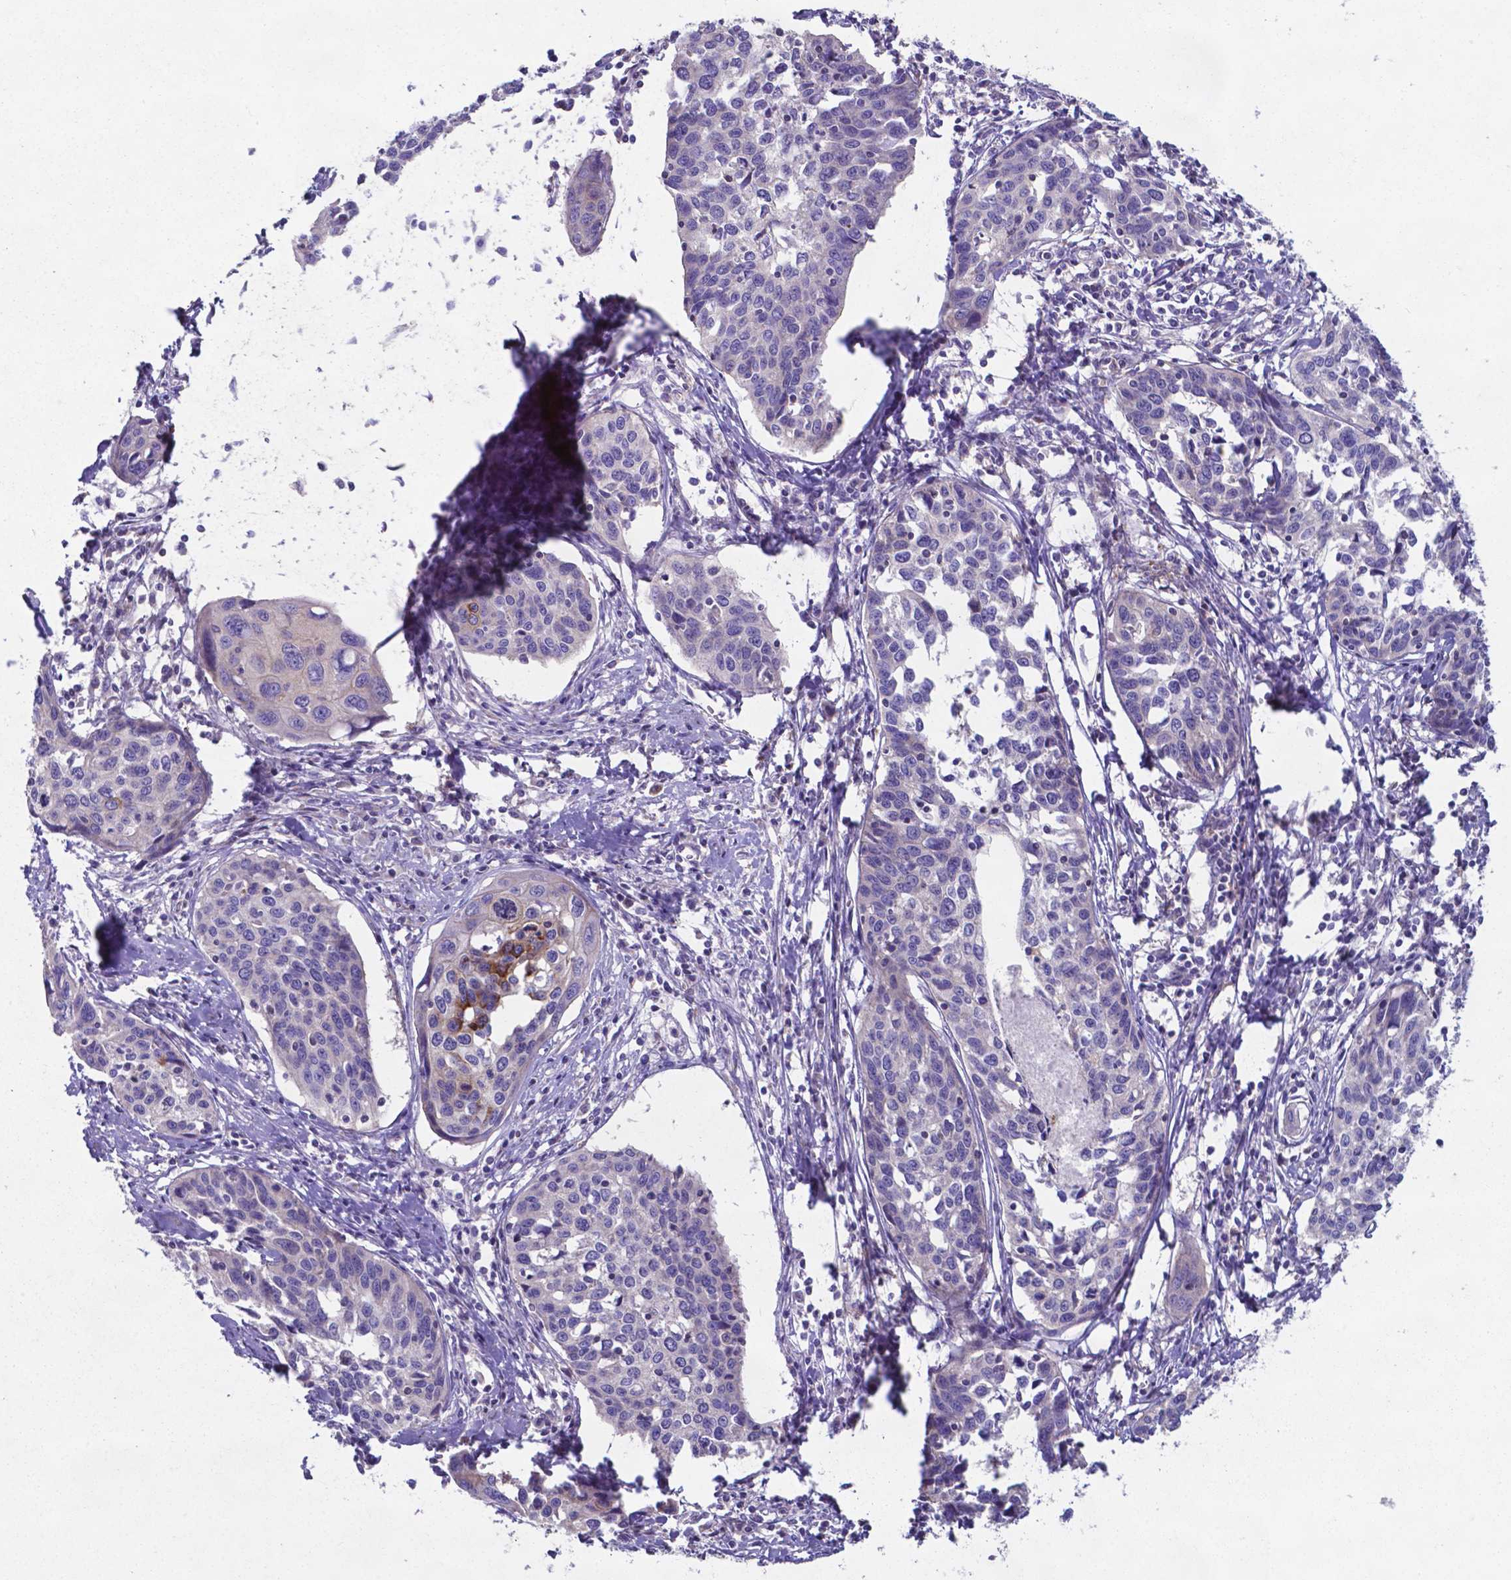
{"staining": {"intensity": "strong", "quantity": "<25%", "location": "cytoplasmic/membranous"}, "tissue": "cervical cancer", "cell_type": "Tumor cells", "image_type": "cancer", "snomed": [{"axis": "morphology", "description": "Squamous cell carcinoma, NOS"}, {"axis": "topography", "description": "Cervix"}], "caption": "Protein analysis of squamous cell carcinoma (cervical) tissue displays strong cytoplasmic/membranous expression in approximately <25% of tumor cells.", "gene": "TYRO3", "patient": {"sex": "female", "age": 31}}